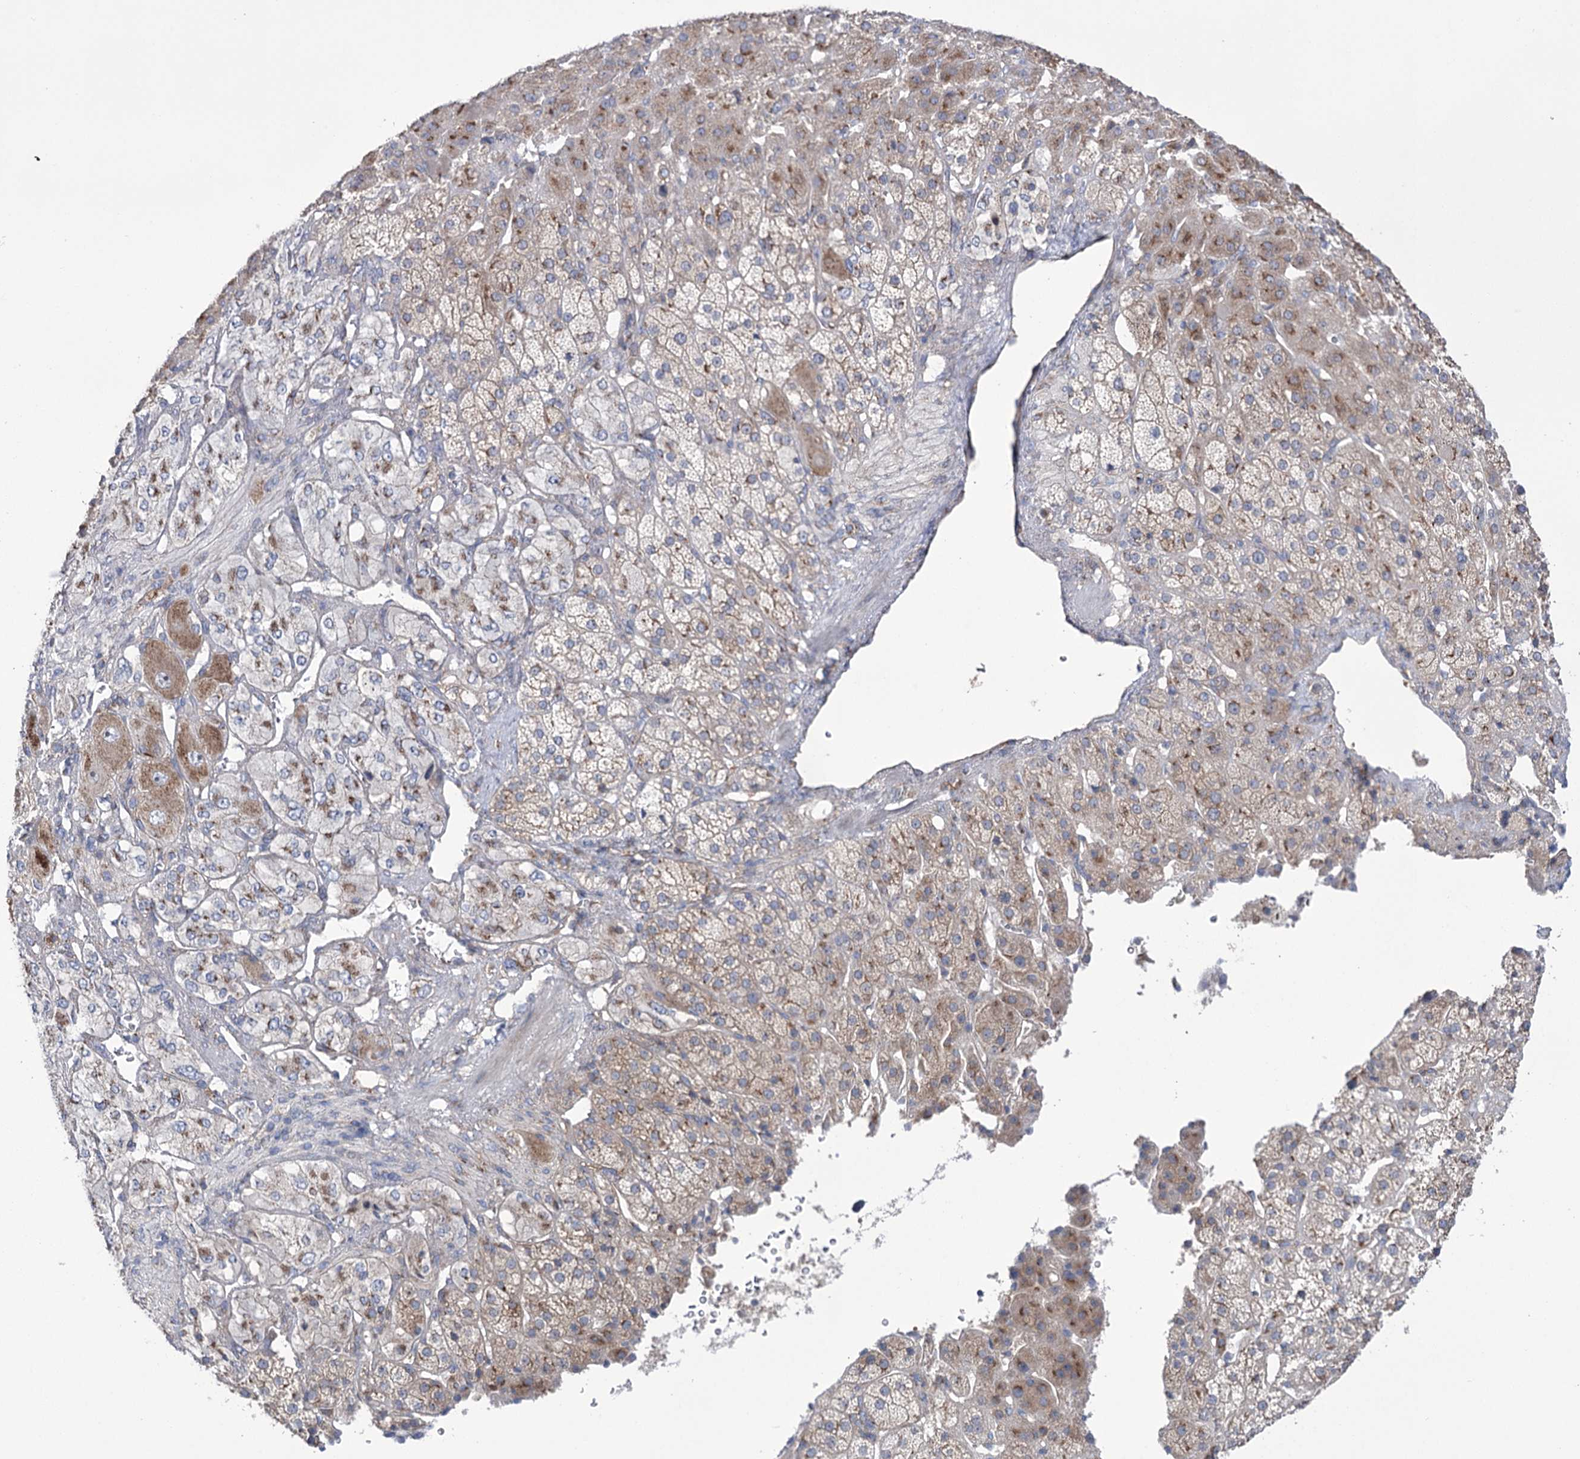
{"staining": {"intensity": "moderate", "quantity": "25%-75%", "location": "cytoplasmic/membranous"}, "tissue": "adrenal gland", "cell_type": "Glandular cells", "image_type": "normal", "snomed": [{"axis": "morphology", "description": "Normal tissue, NOS"}, {"axis": "topography", "description": "Adrenal gland"}], "caption": "IHC micrograph of benign adrenal gland stained for a protein (brown), which exhibits medium levels of moderate cytoplasmic/membranous positivity in about 25%-75% of glandular cells.", "gene": "ZNF622", "patient": {"sex": "female", "age": 57}}